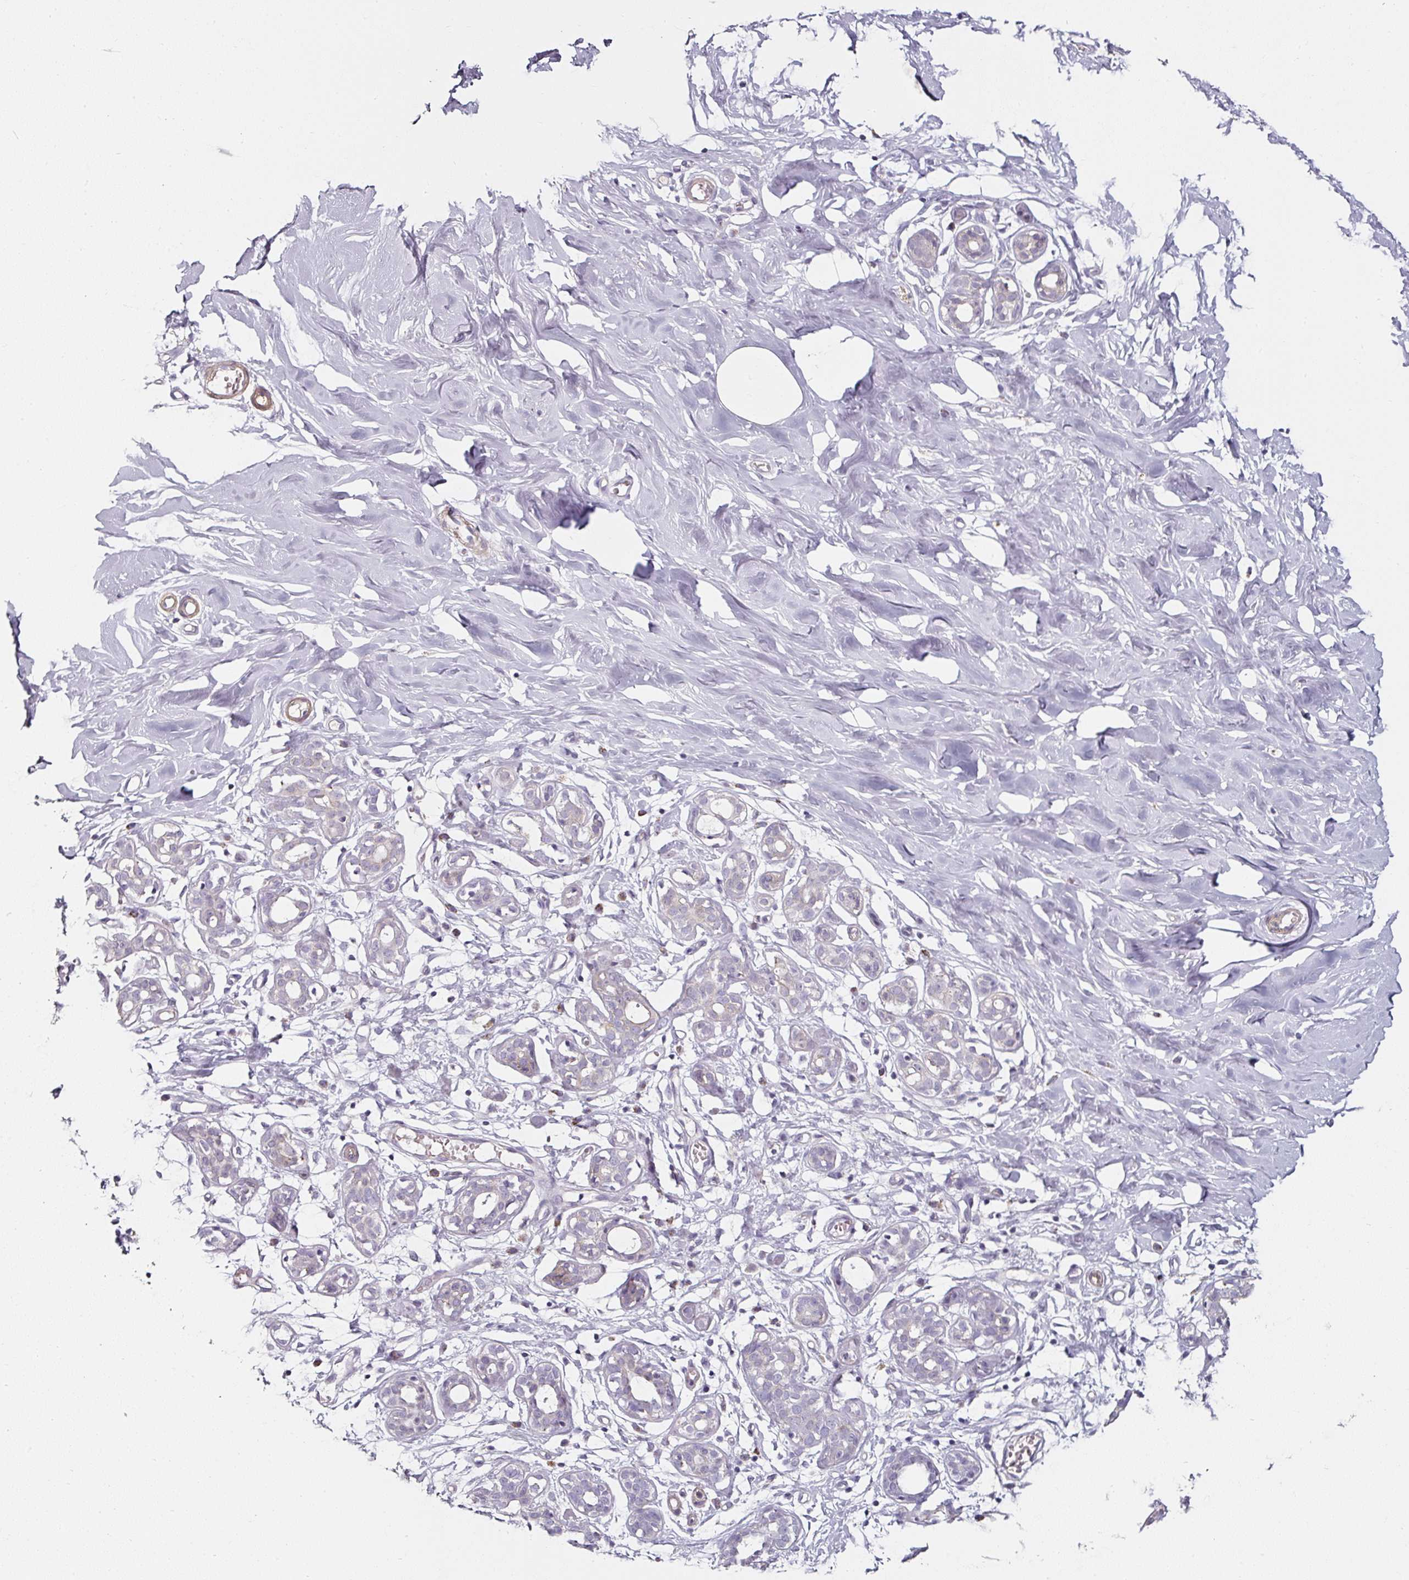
{"staining": {"intensity": "negative", "quantity": "none", "location": "none"}, "tissue": "breast", "cell_type": "Adipocytes", "image_type": "normal", "snomed": [{"axis": "morphology", "description": "Normal tissue, NOS"}, {"axis": "topography", "description": "Breast"}], "caption": "An immunohistochemistry (IHC) micrograph of unremarkable breast is shown. There is no staining in adipocytes of breast. (DAB (3,3'-diaminobenzidine) immunohistochemistry visualized using brightfield microscopy, high magnification).", "gene": "CAP2", "patient": {"sex": "female", "age": 27}}